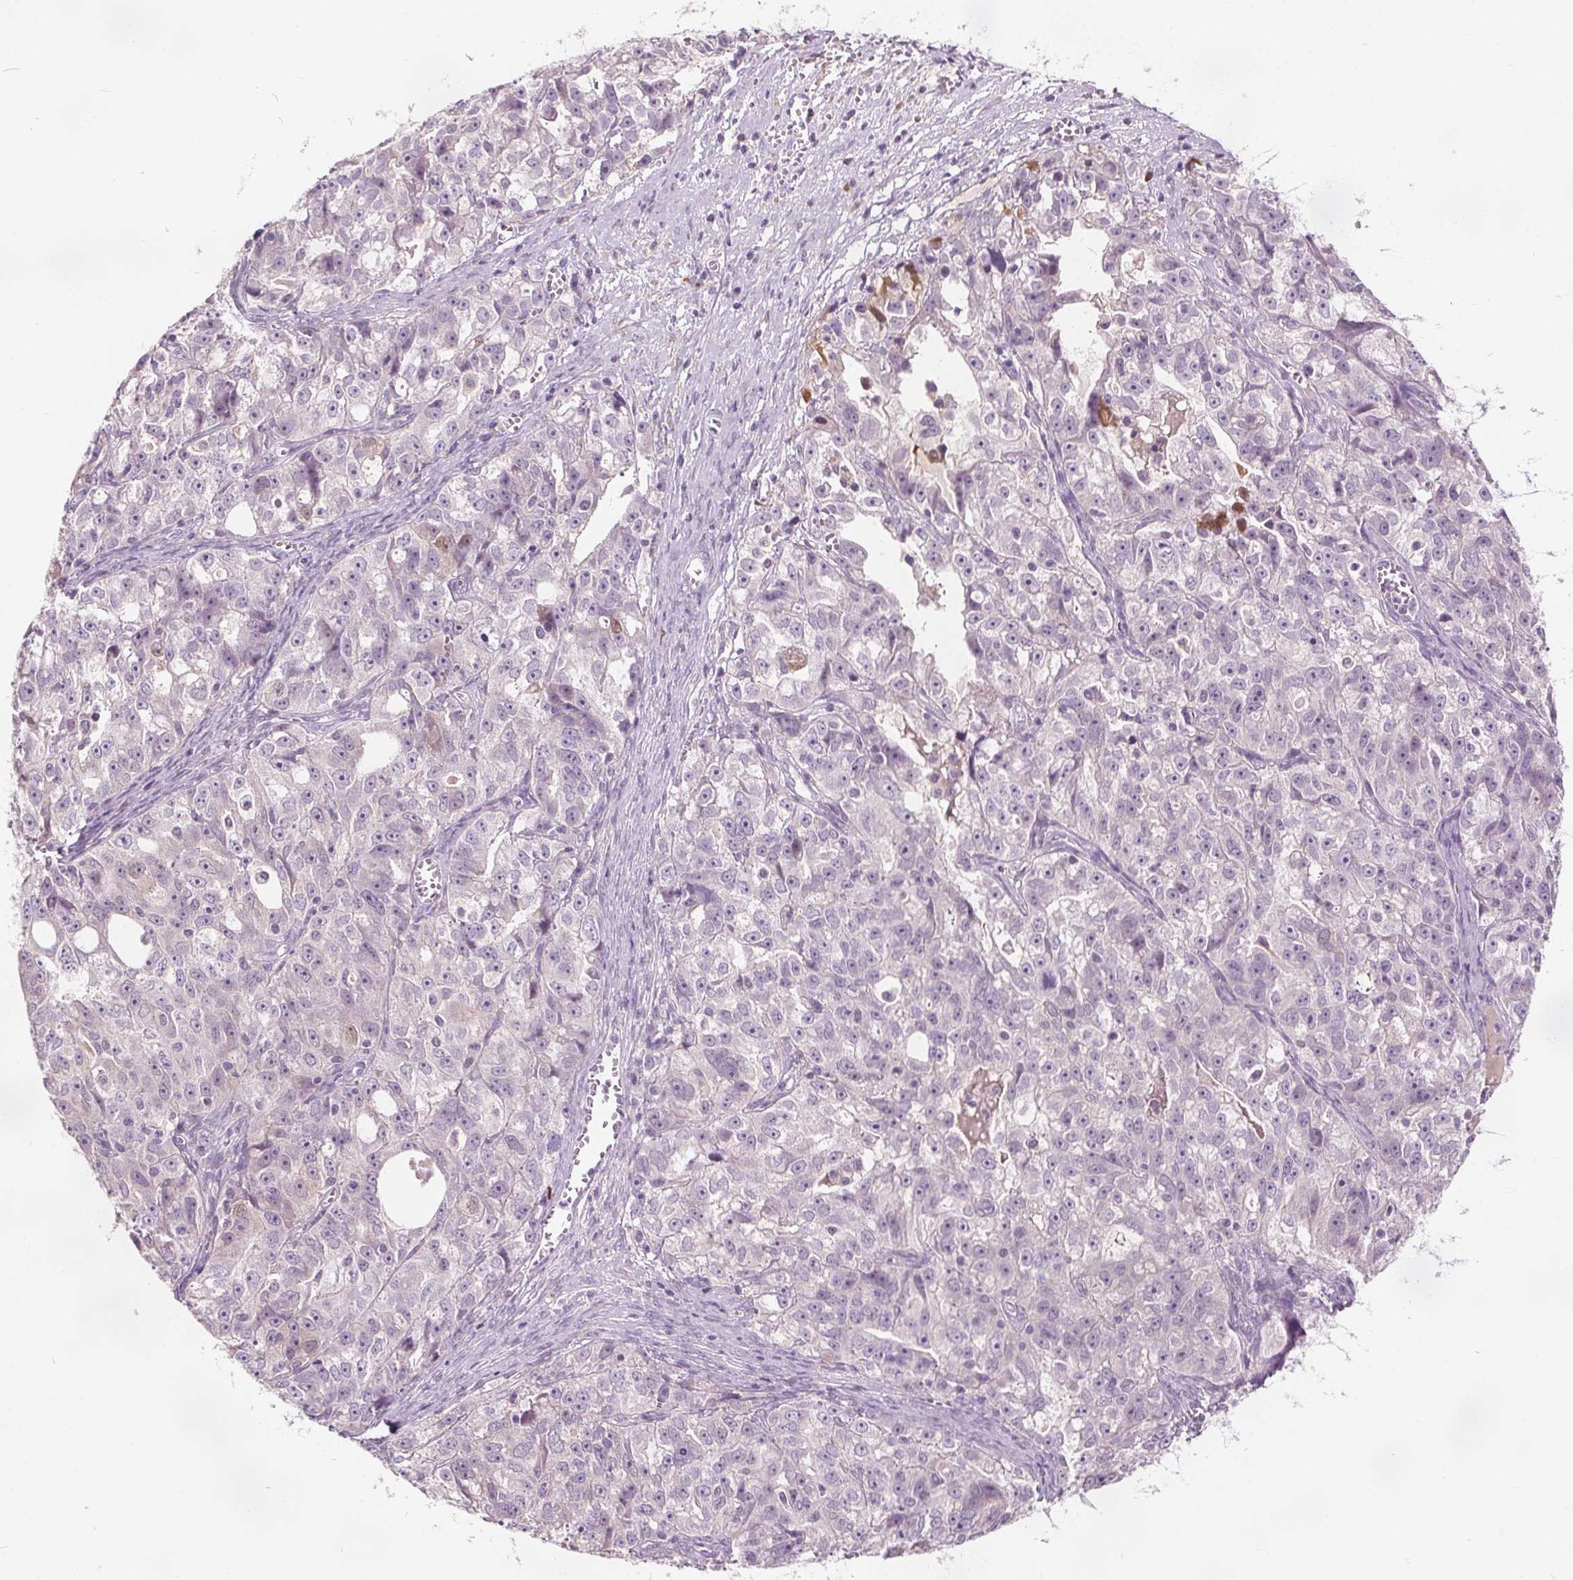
{"staining": {"intensity": "negative", "quantity": "none", "location": "none"}, "tissue": "ovarian cancer", "cell_type": "Tumor cells", "image_type": "cancer", "snomed": [{"axis": "morphology", "description": "Cystadenocarcinoma, serous, NOS"}, {"axis": "topography", "description": "Ovary"}], "caption": "Human ovarian cancer stained for a protein using IHC displays no expression in tumor cells.", "gene": "ACOX2", "patient": {"sex": "female", "age": 51}}